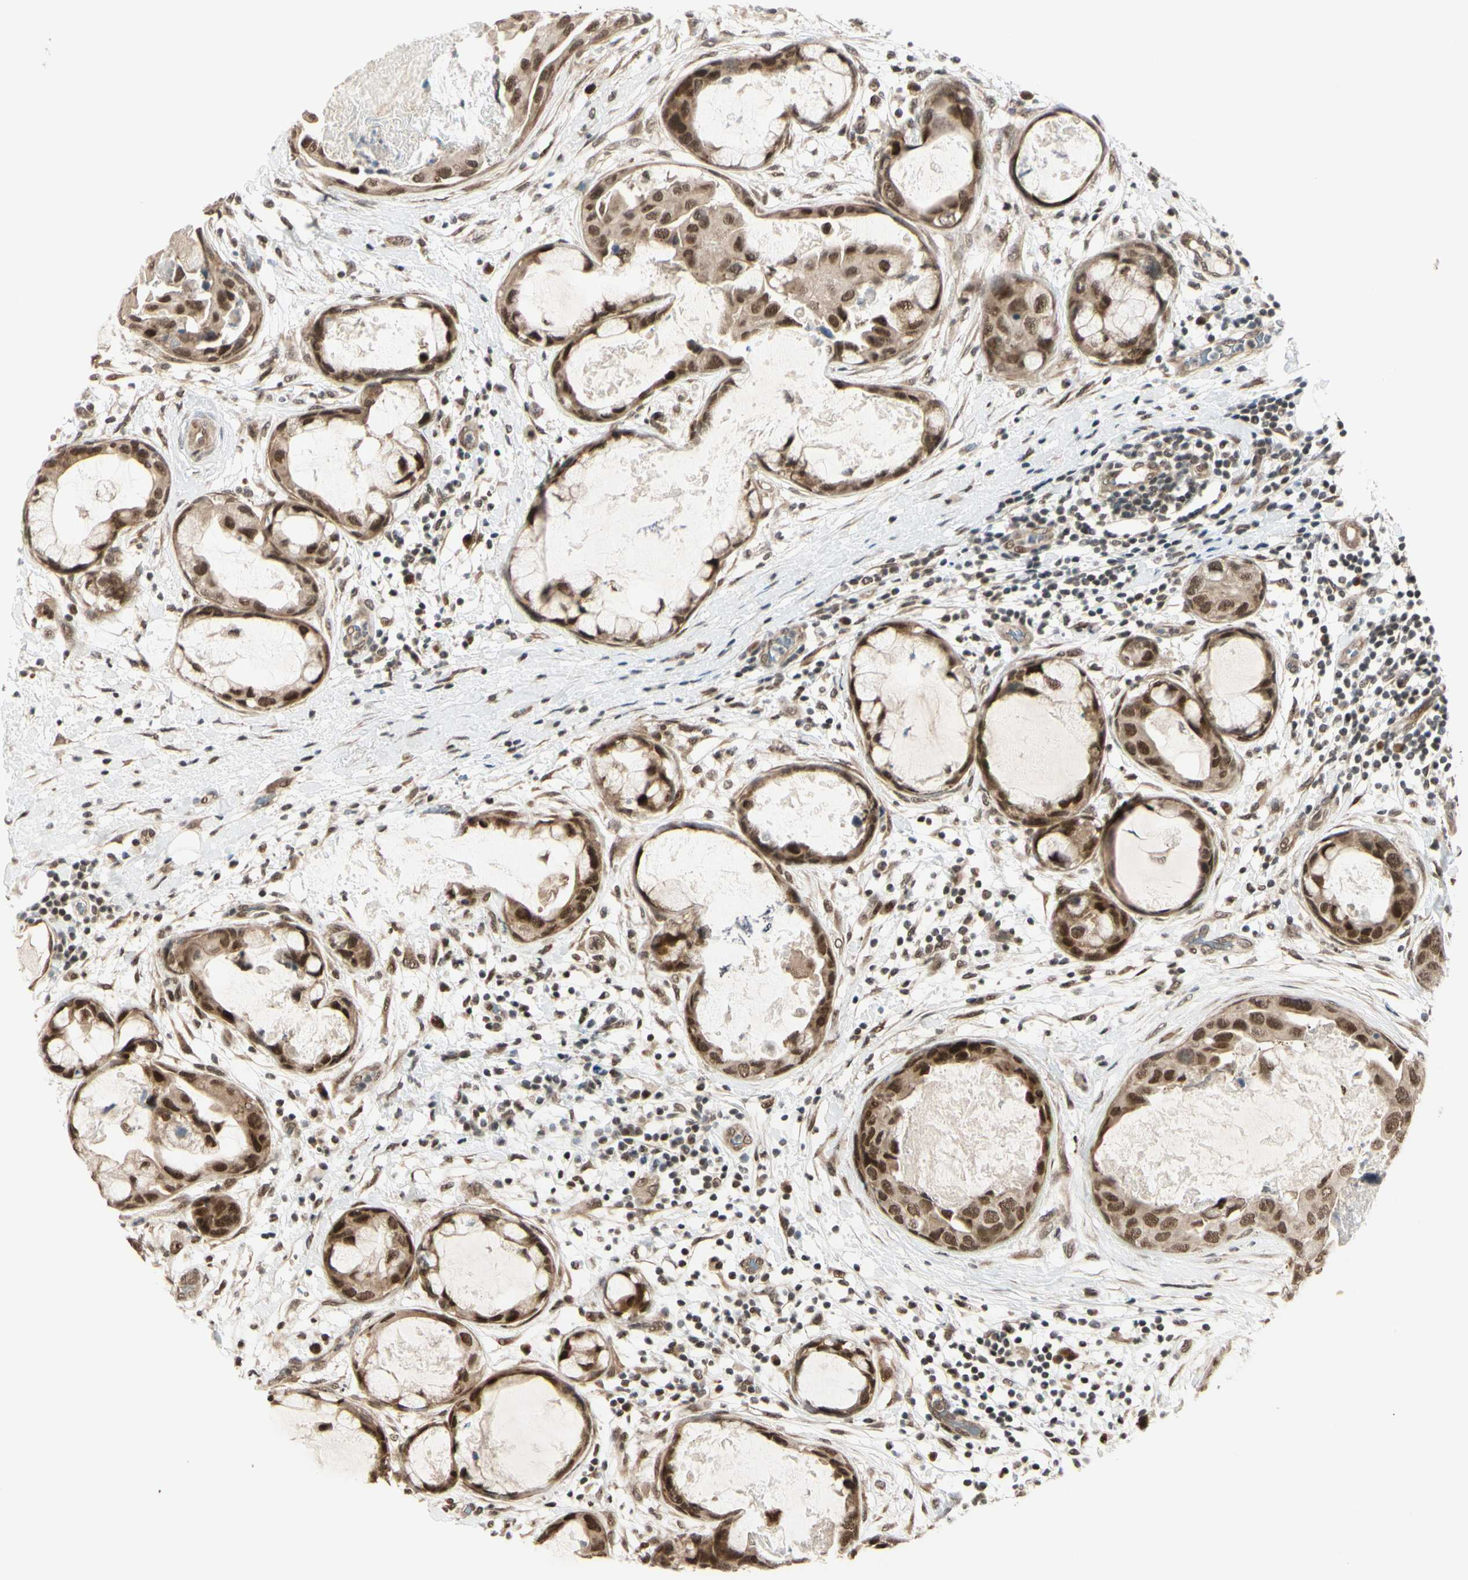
{"staining": {"intensity": "moderate", "quantity": ">75%", "location": "cytoplasmic/membranous,nuclear"}, "tissue": "breast cancer", "cell_type": "Tumor cells", "image_type": "cancer", "snomed": [{"axis": "morphology", "description": "Duct carcinoma"}, {"axis": "topography", "description": "Breast"}], "caption": "An IHC image of tumor tissue is shown. Protein staining in brown shows moderate cytoplasmic/membranous and nuclear positivity in breast invasive ductal carcinoma within tumor cells.", "gene": "BRMS1", "patient": {"sex": "female", "age": 40}}